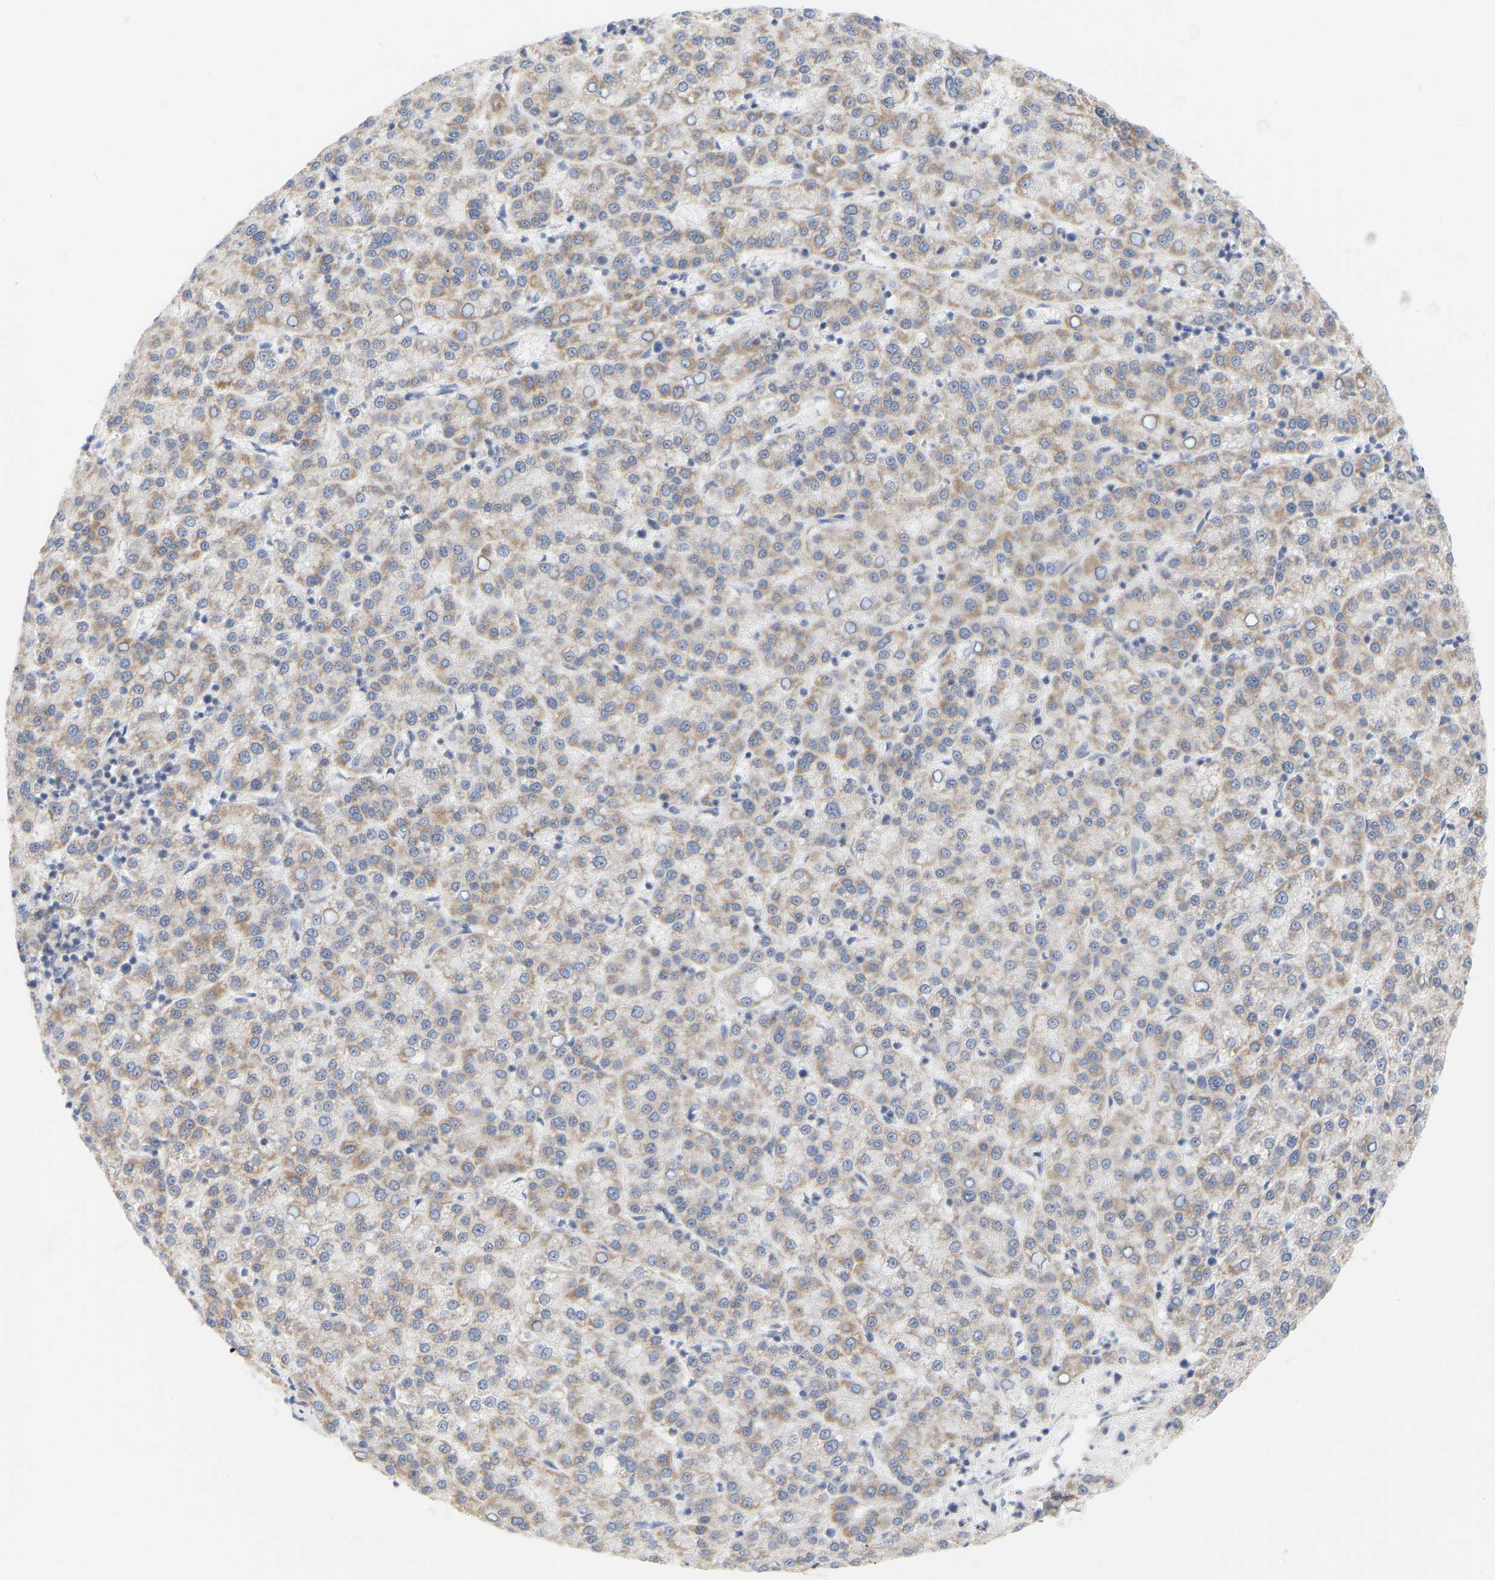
{"staining": {"intensity": "weak", "quantity": ">75%", "location": "cytoplasmic/membranous"}, "tissue": "liver cancer", "cell_type": "Tumor cells", "image_type": "cancer", "snomed": [{"axis": "morphology", "description": "Carcinoma, Hepatocellular, NOS"}, {"axis": "topography", "description": "Liver"}], "caption": "Immunohistochemical staining of human liver cancer exhibits low levels of weak cytoplasmic/membranous protein staining in about >75% of tumor cells.", "gene": "MINDY4", "patient": {"sex": "female", "age": 58}}